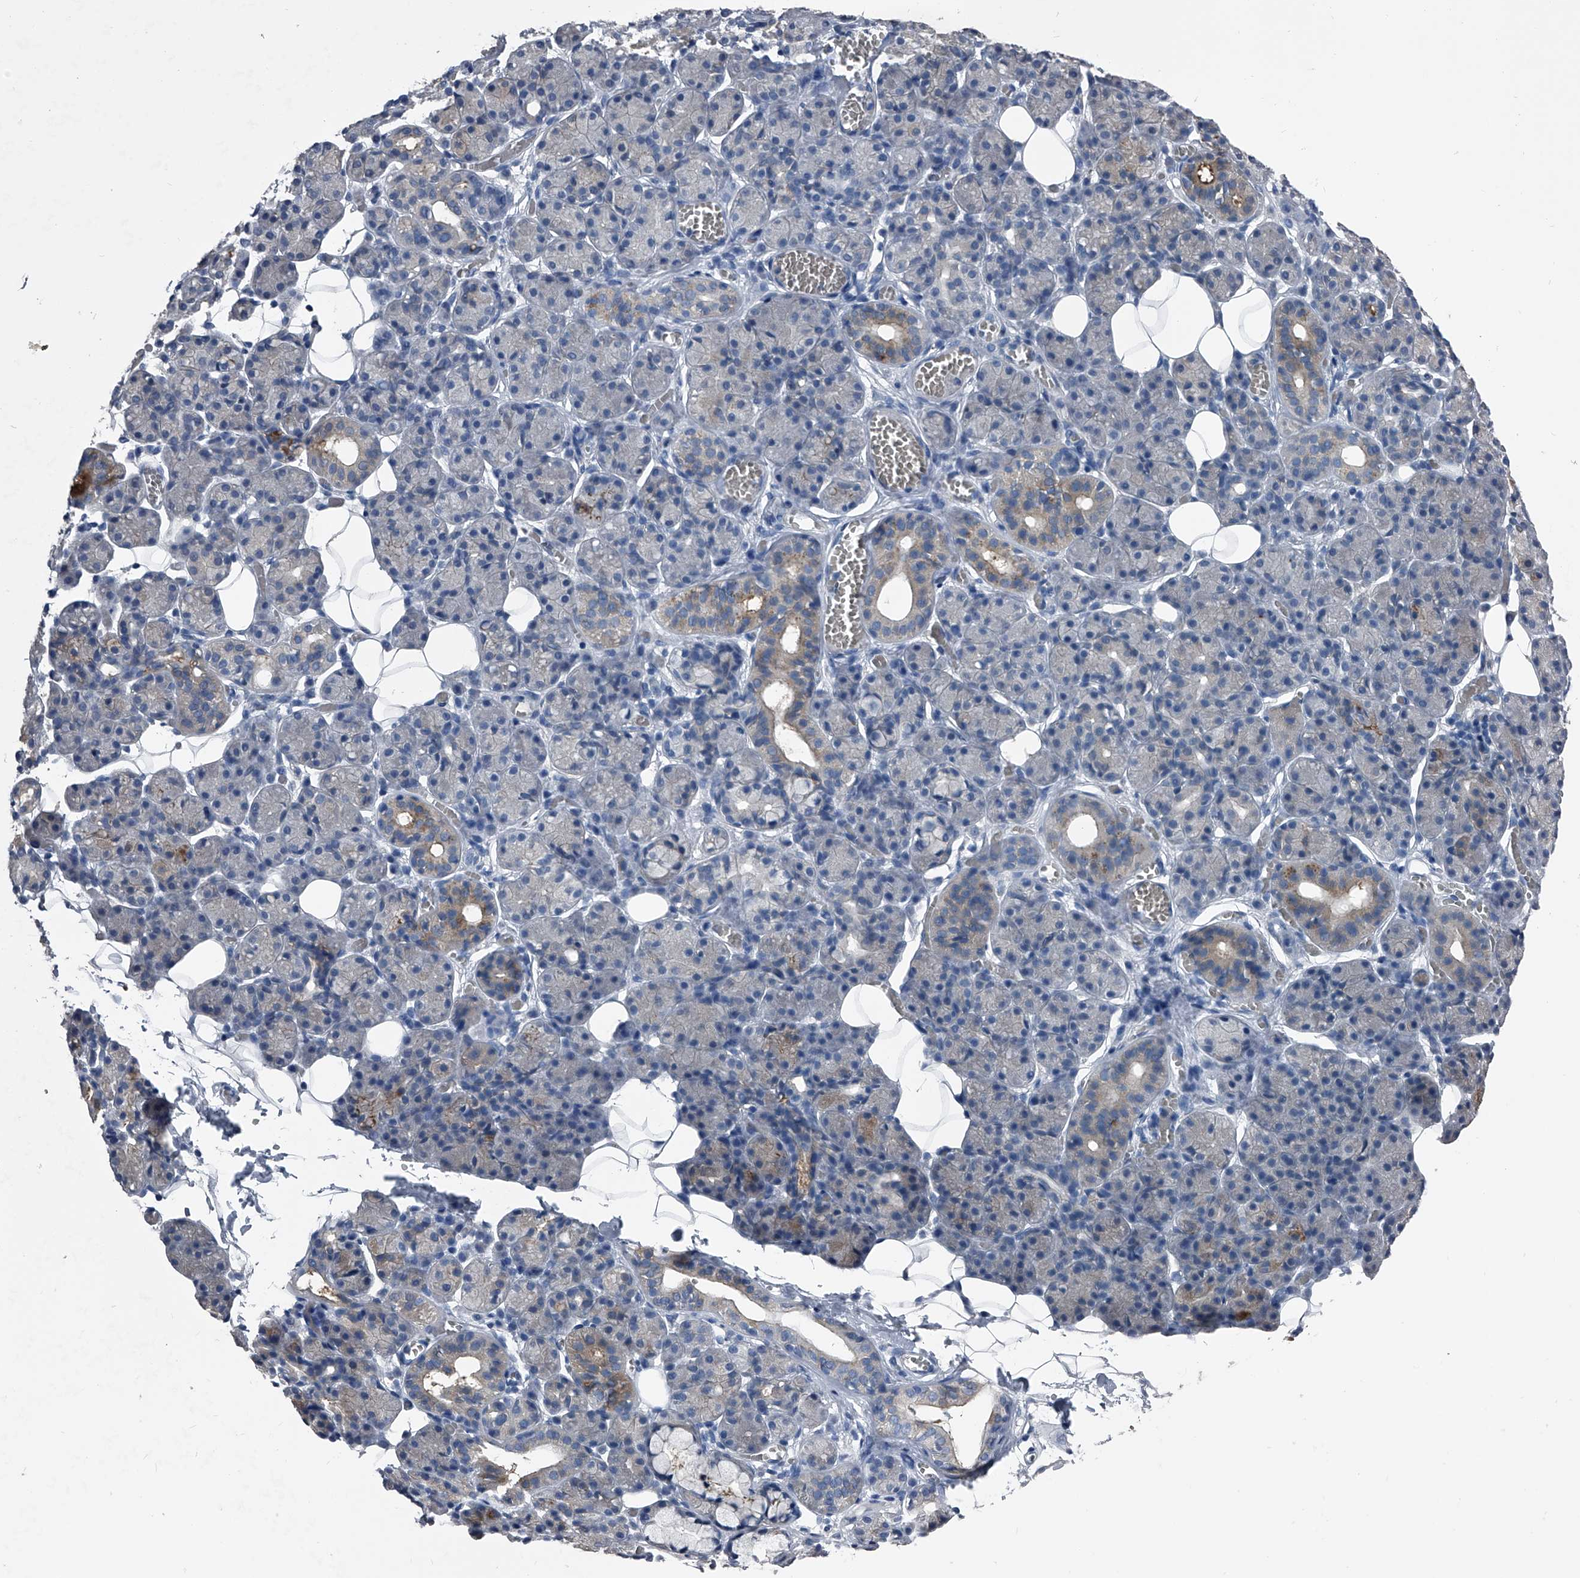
{"staining": {"intensity": "weak", "quantity": "<25%", "location": "cytoplasmic/membranous"}, "tissue": "salivary gland", "cell_type": "Glandular cells", "image_type": "normal", "snomed": [{"axis": "morphology", "description": "Normal tissue, NOS"}, {"axis": "topography", "description": "Salivary gland"}], "caption": "A high-resolution image shows immunohistochemistry staining of unremarkable salivary gland, which displays no significant staining in glandular cells. Nuclei are stained in blue.", "gene": "KIF13A", "patient": {"sex": "male", "age": 63}}